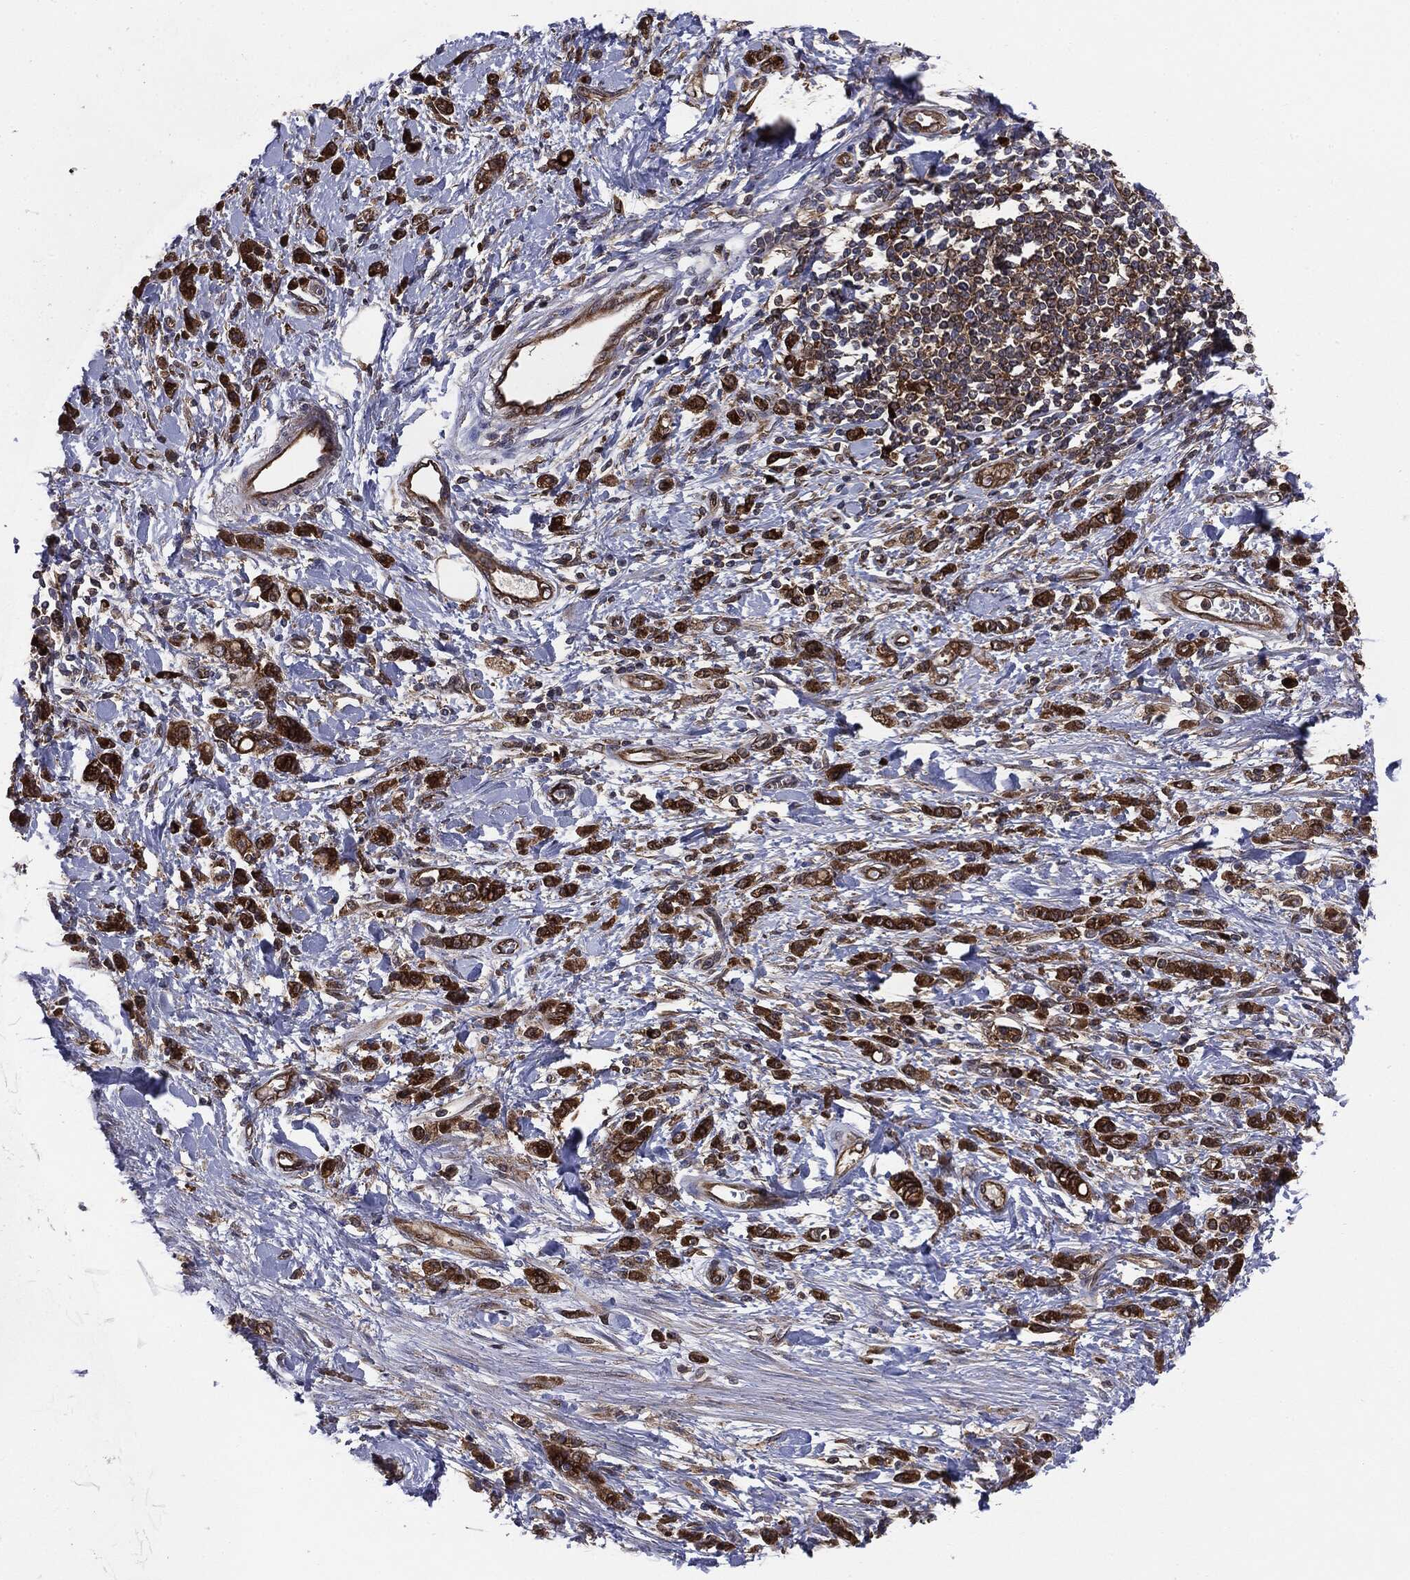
{"staining": {"intensity": "strong", "quantity": ">75%", "location": "cytoplasmic/membranous"}, "tissue": "stomach cancer", "cell_type": "Tumor cells", "image_type": "cancer", "snomed": [{"axis": "morphology", "description": "Adenocarcinoma, NOS"}, {"axis": "topography", "description": "Stomach"}], "caption": "Immunohistochemistry (IHC) micrograph of human stomach cancer stained for a protein (brown), which demonstrates high levels of strong cytoplasmic/membranous positivity in approximately >75% of tumor cells.", "gene": "NME1", "patient": {"sex": "male", "age": 77}}